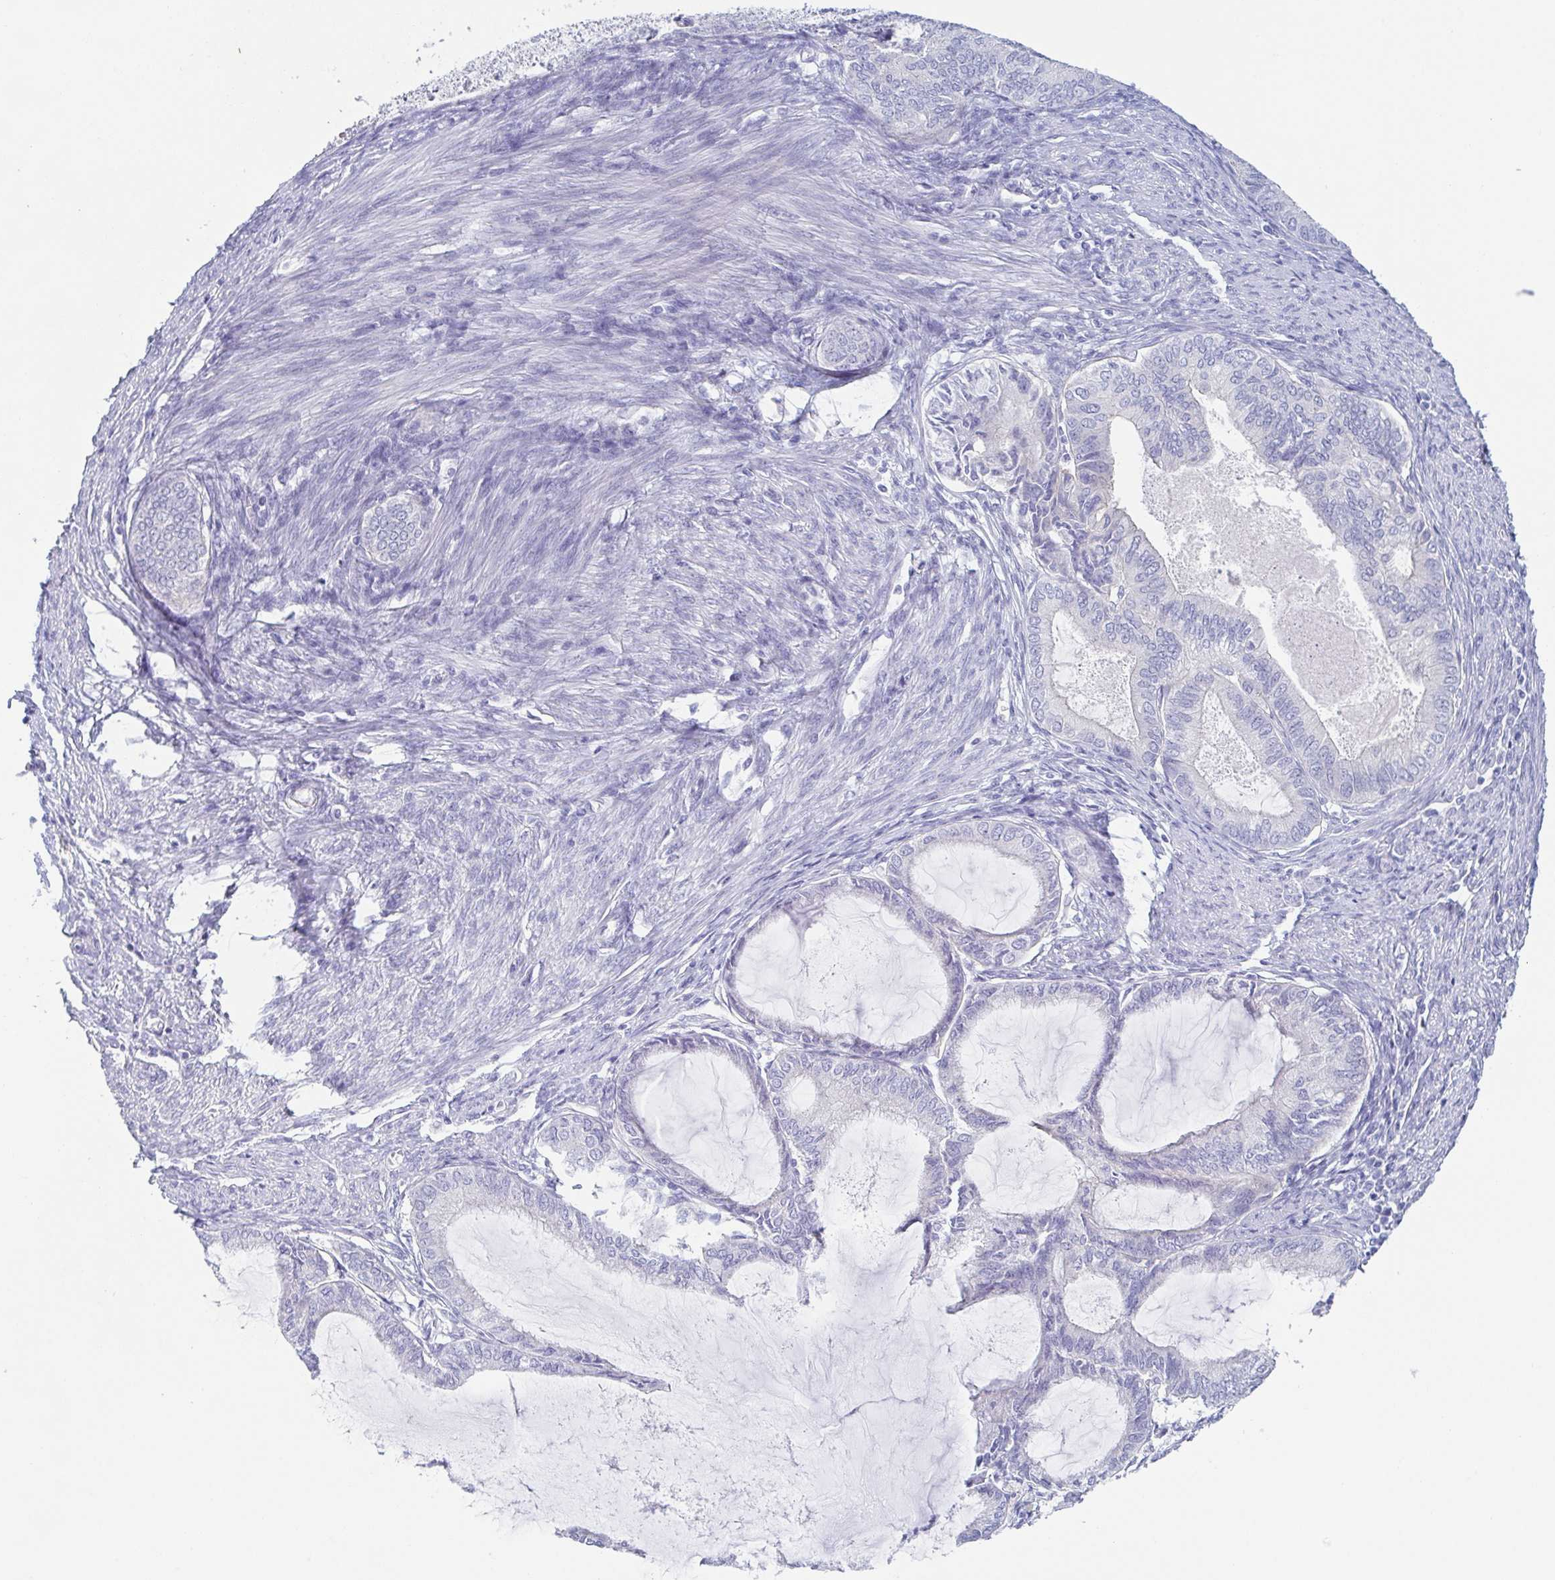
{"staining": {"intensity": "negative", "quantity": "none", "location": "none"}, "tissue": "endometrial cancer", "cell_type": "Tumor cells", "image_type": "cancer", "snomed": [{"axis": "morphology", "description": "Adenocarcinoma, NOS"}, {"axis": "topography", "description": "Endometrium"}], "caption": "High power microscopy photomicrograph of an immunohistochemistry (IHC) histopathology image of endometrial cancer (adenocarcinoma), revealing no significant staining in tumor cells. (IHC, brightfield microscopy, high magnification).", "gene": "DYNC1I1", "patient": {"sex": "female", "age": 86}}